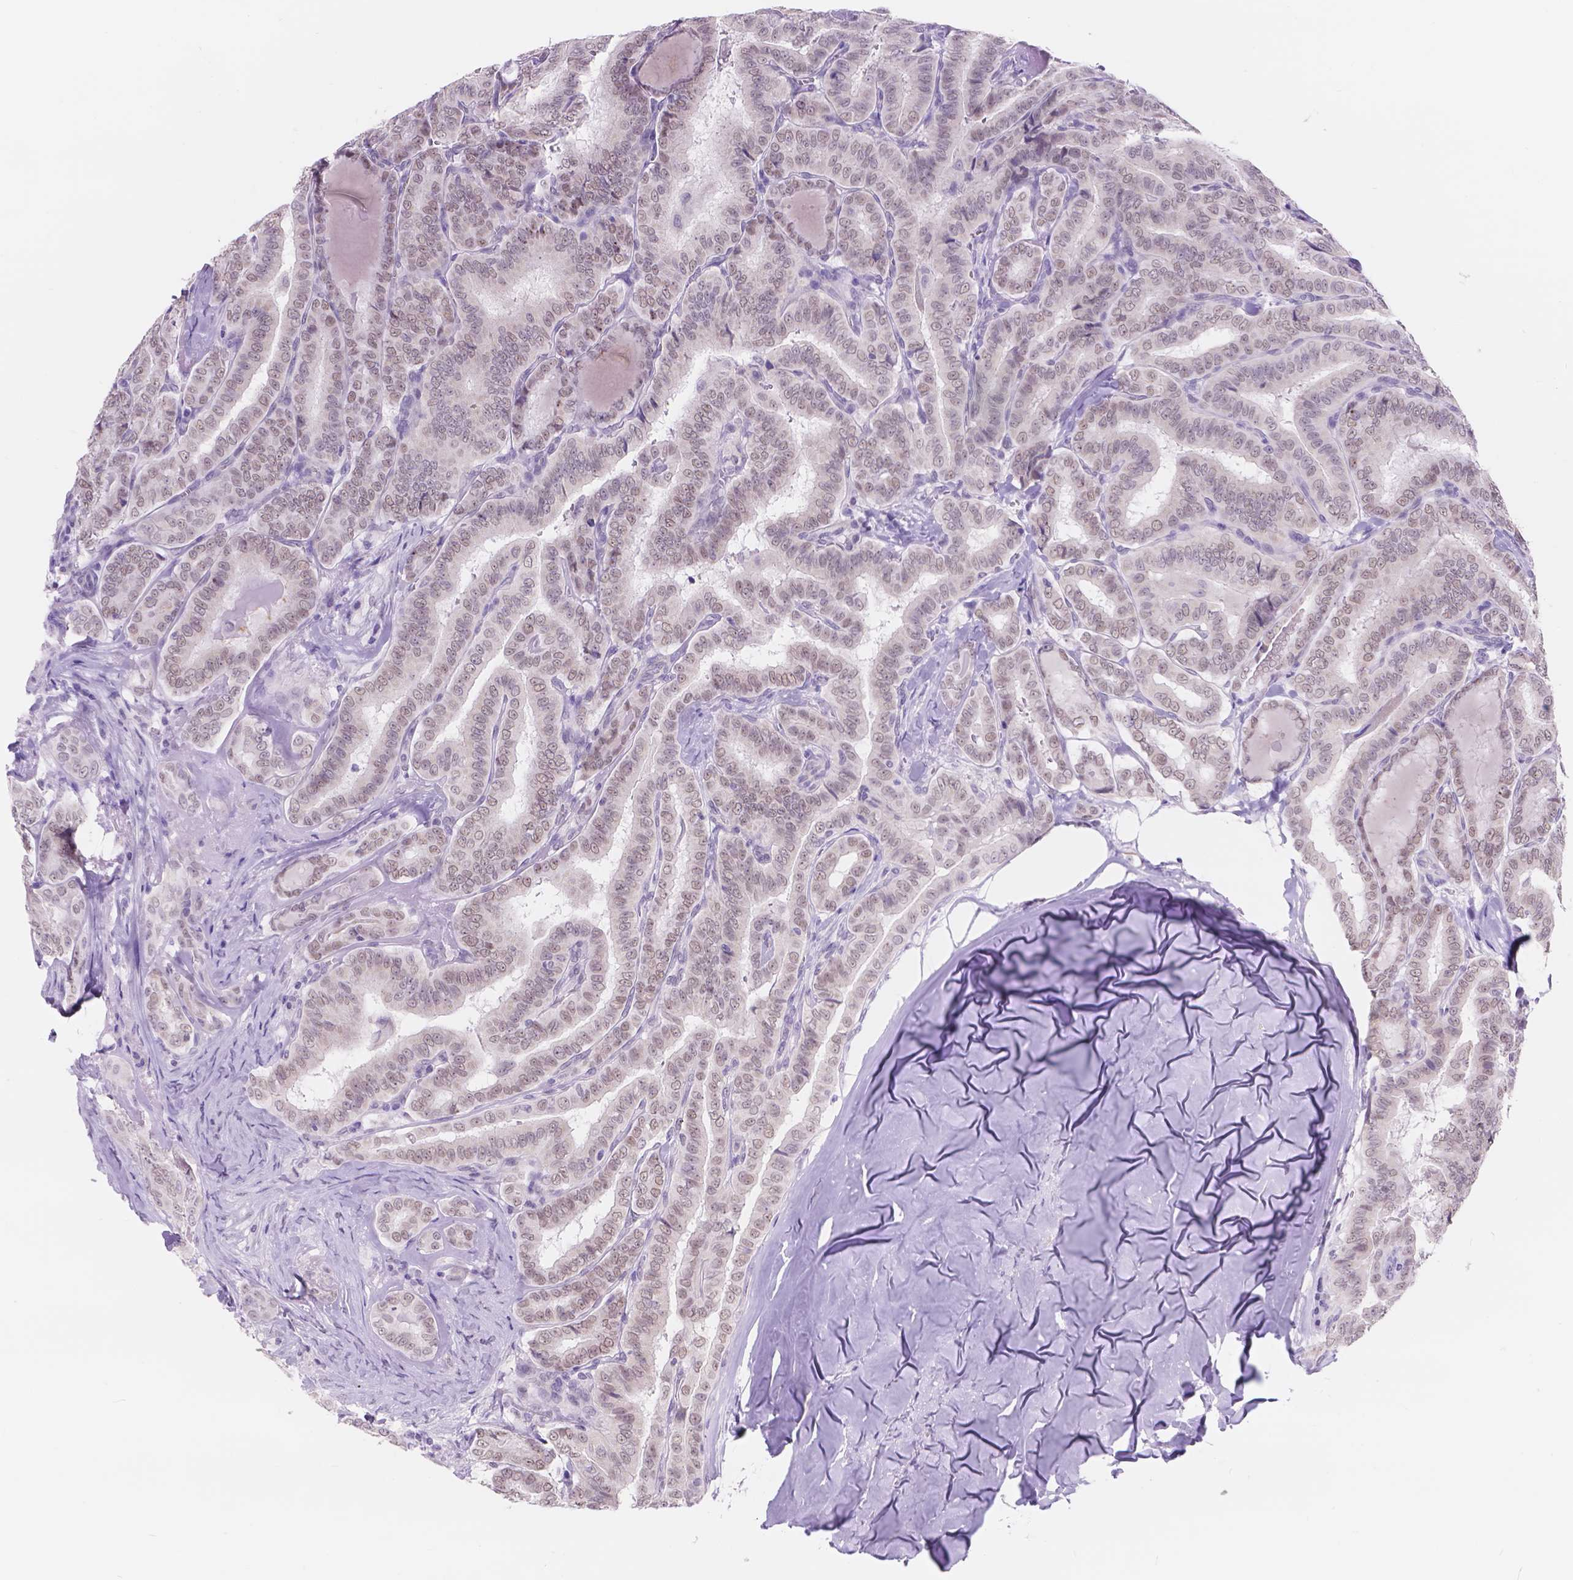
{"staining": {"intensity": "weak", "quantity": ">75%", "location": "nuclear"}, "tissue": "thyroid cancer", "cell_type": "Tumor cells", "image_type": "cancer", "snomed": [{"axis": "morphology", "description": "Papillary adenocarcinoma, NOS"}, {"axis": "morphology", "description": "Papillary adenoma metastatic"}, {"axis": "topography", "description": "Thyroid gland"}], "caption": "Brown immunohistochemical staining in human thyroid cancer (papillary adenocarcinoma) demonstrates weak nuclear positivity in about >75% of tumor cells.", "gene": "DCC", "patient": {"sex": "female", "age": 50}}